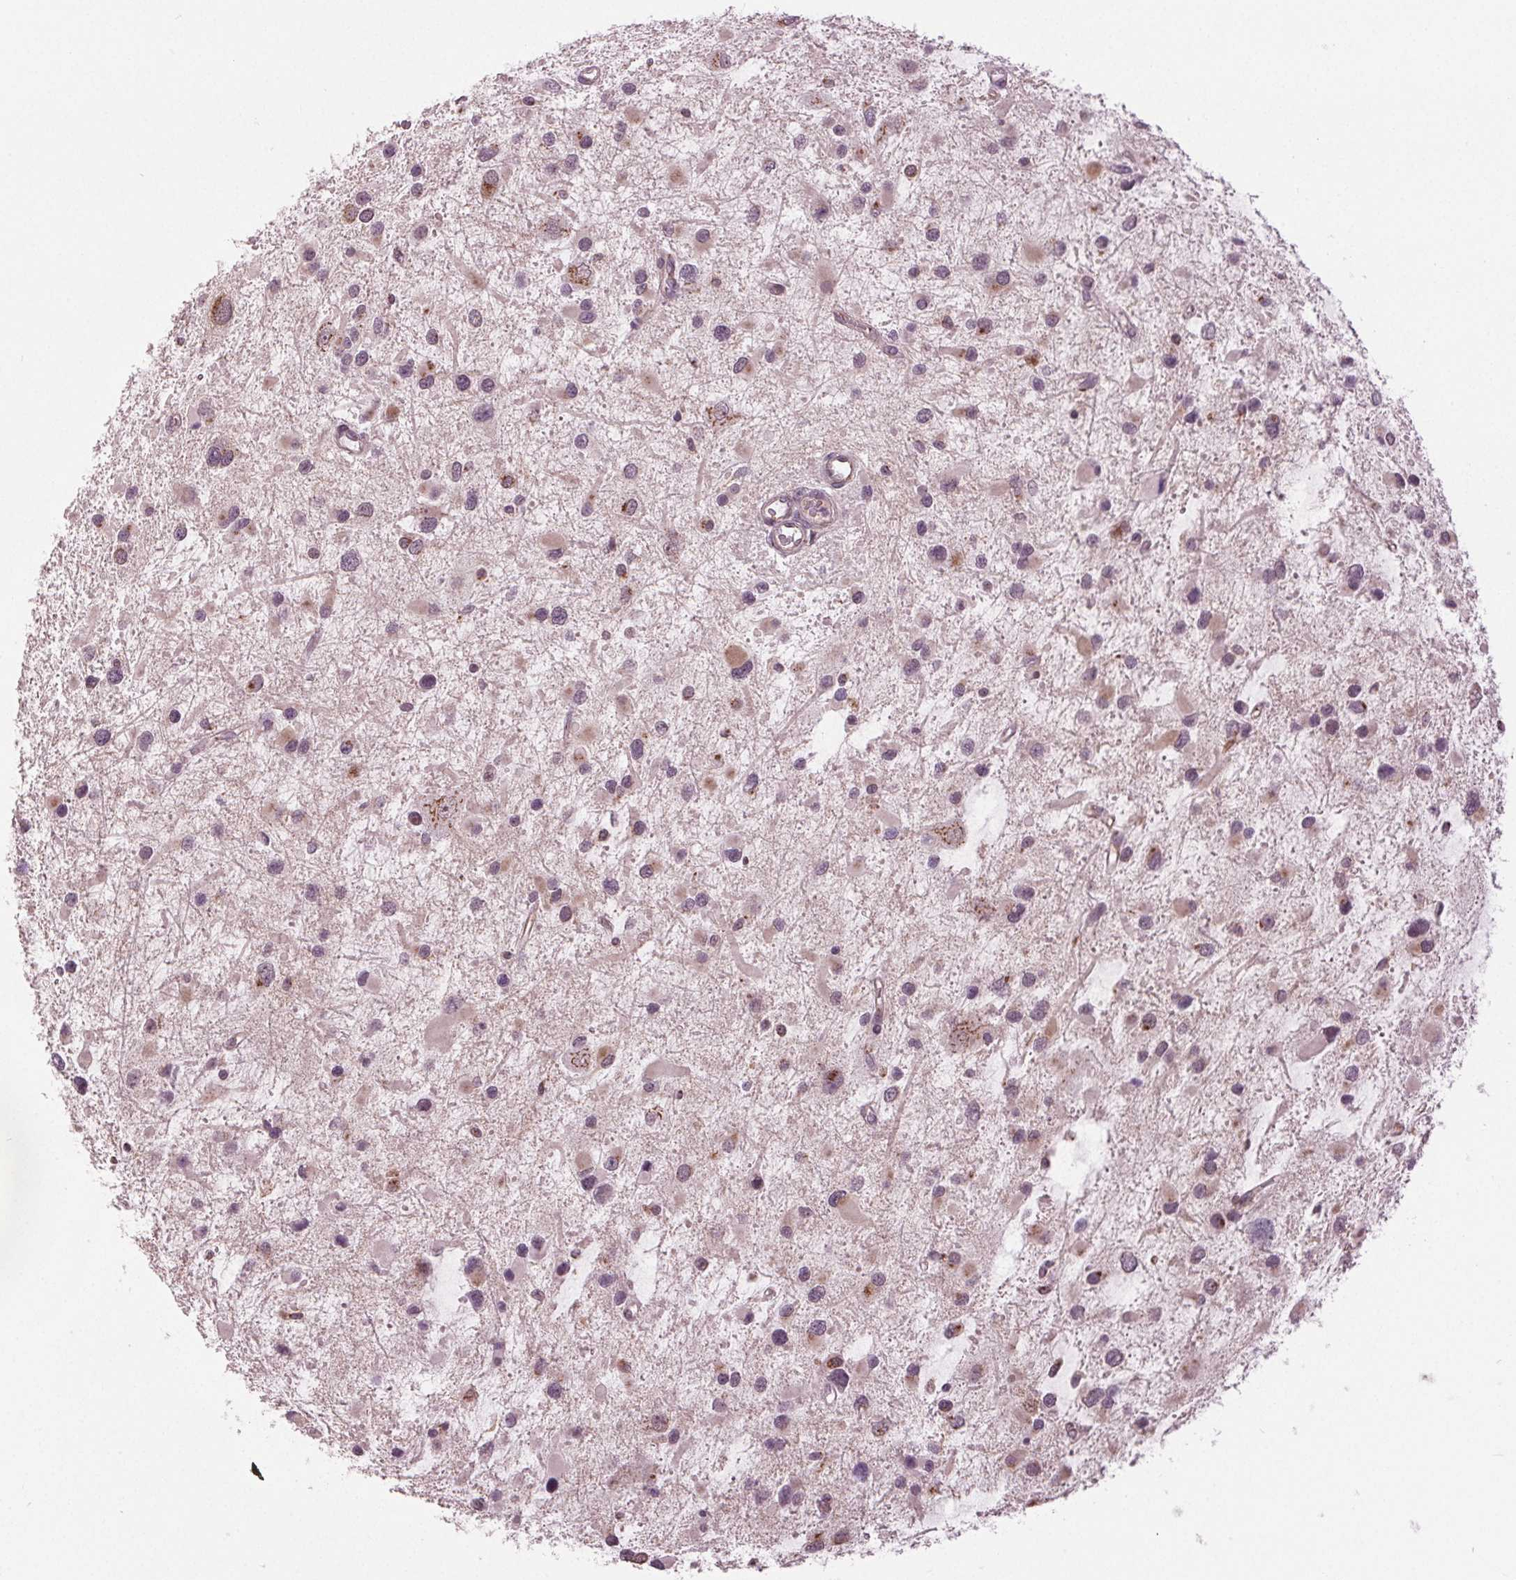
{"staining": {"intensity": "weak", "quantity": "25%-75%", "location": "cytoplasmic/membranous"}, "tissue": "glioma", "cell_type": "Tumor cells", "image_type": "cancer", "snomed": [{"axis": "morphology", "description": "Glioma, malignant, Low grade"}, {"axis": "topography", "description": "Brain"}], "caption": "Protein expression analysis of human glioma reveals weak cytoplasmic/membranous staining in about 25%-75% of tumor cells. The protein of interest is shown in brown color, while the nuclei are stained blue.", "gene": "BSDC1", "patient": {"sex": "female", "age": 32}}